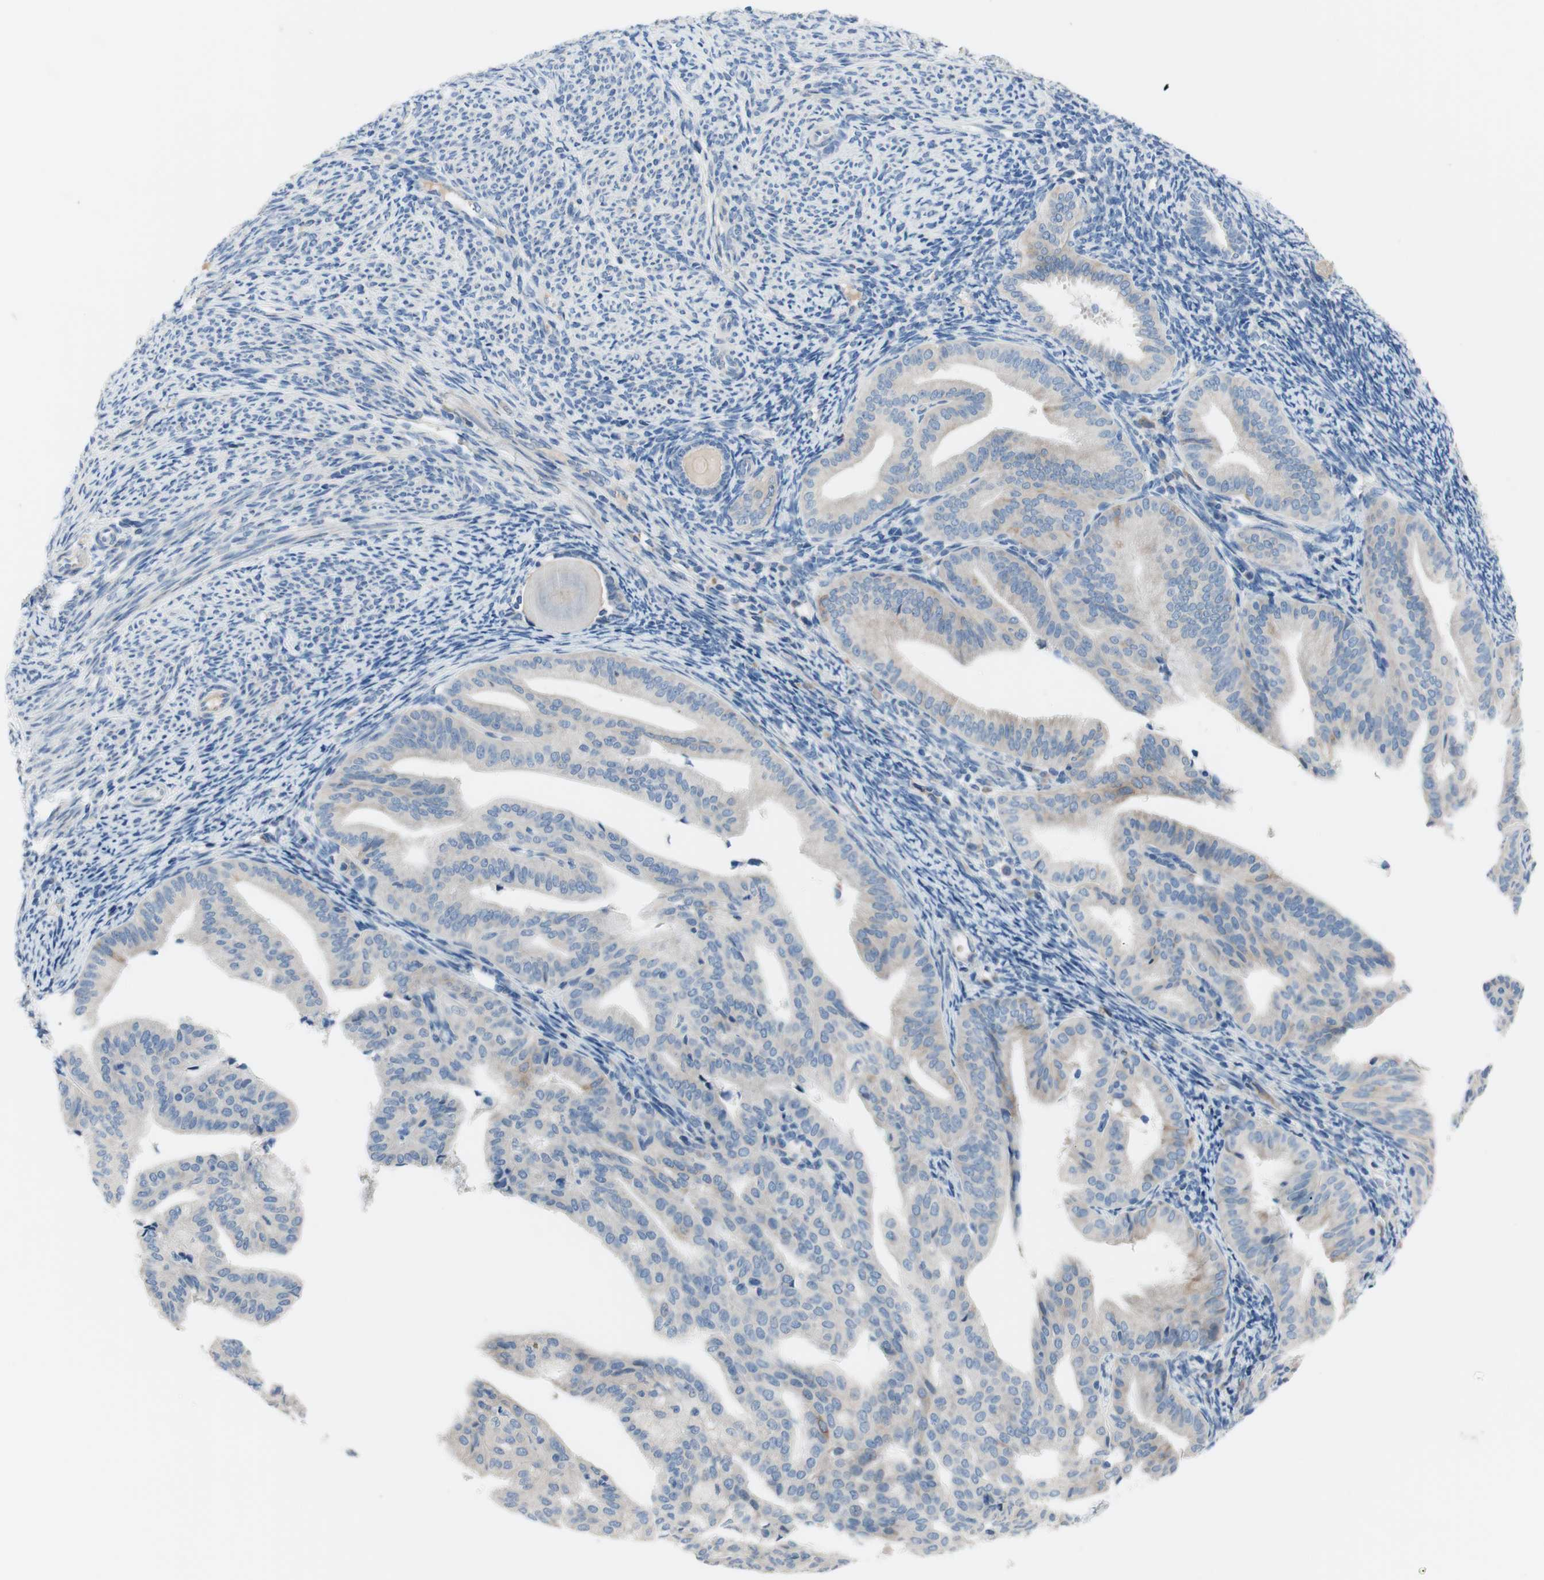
{"staining": {"intensity": "moderate", "quantity": "<25%", "location": "cytoplasmic/membranous"}, "tissue": "endometrial cancer", "cell_type": "Tumor cells", "image_type": "cancer", "snomed": [{"axis": "morphology", "description": "Adenocarcinoma, NOS"}, {"axis": "topography", "description": "Endometrium"}], "caption": "A low amount of moderate cytoplasmic/membranous staining is appreciated in approximately <25% of tumor cells in endometrial adenocarcinoma tissue.", "gene": "FDFT1", "patient": {"sex": "female", "age": 58}}